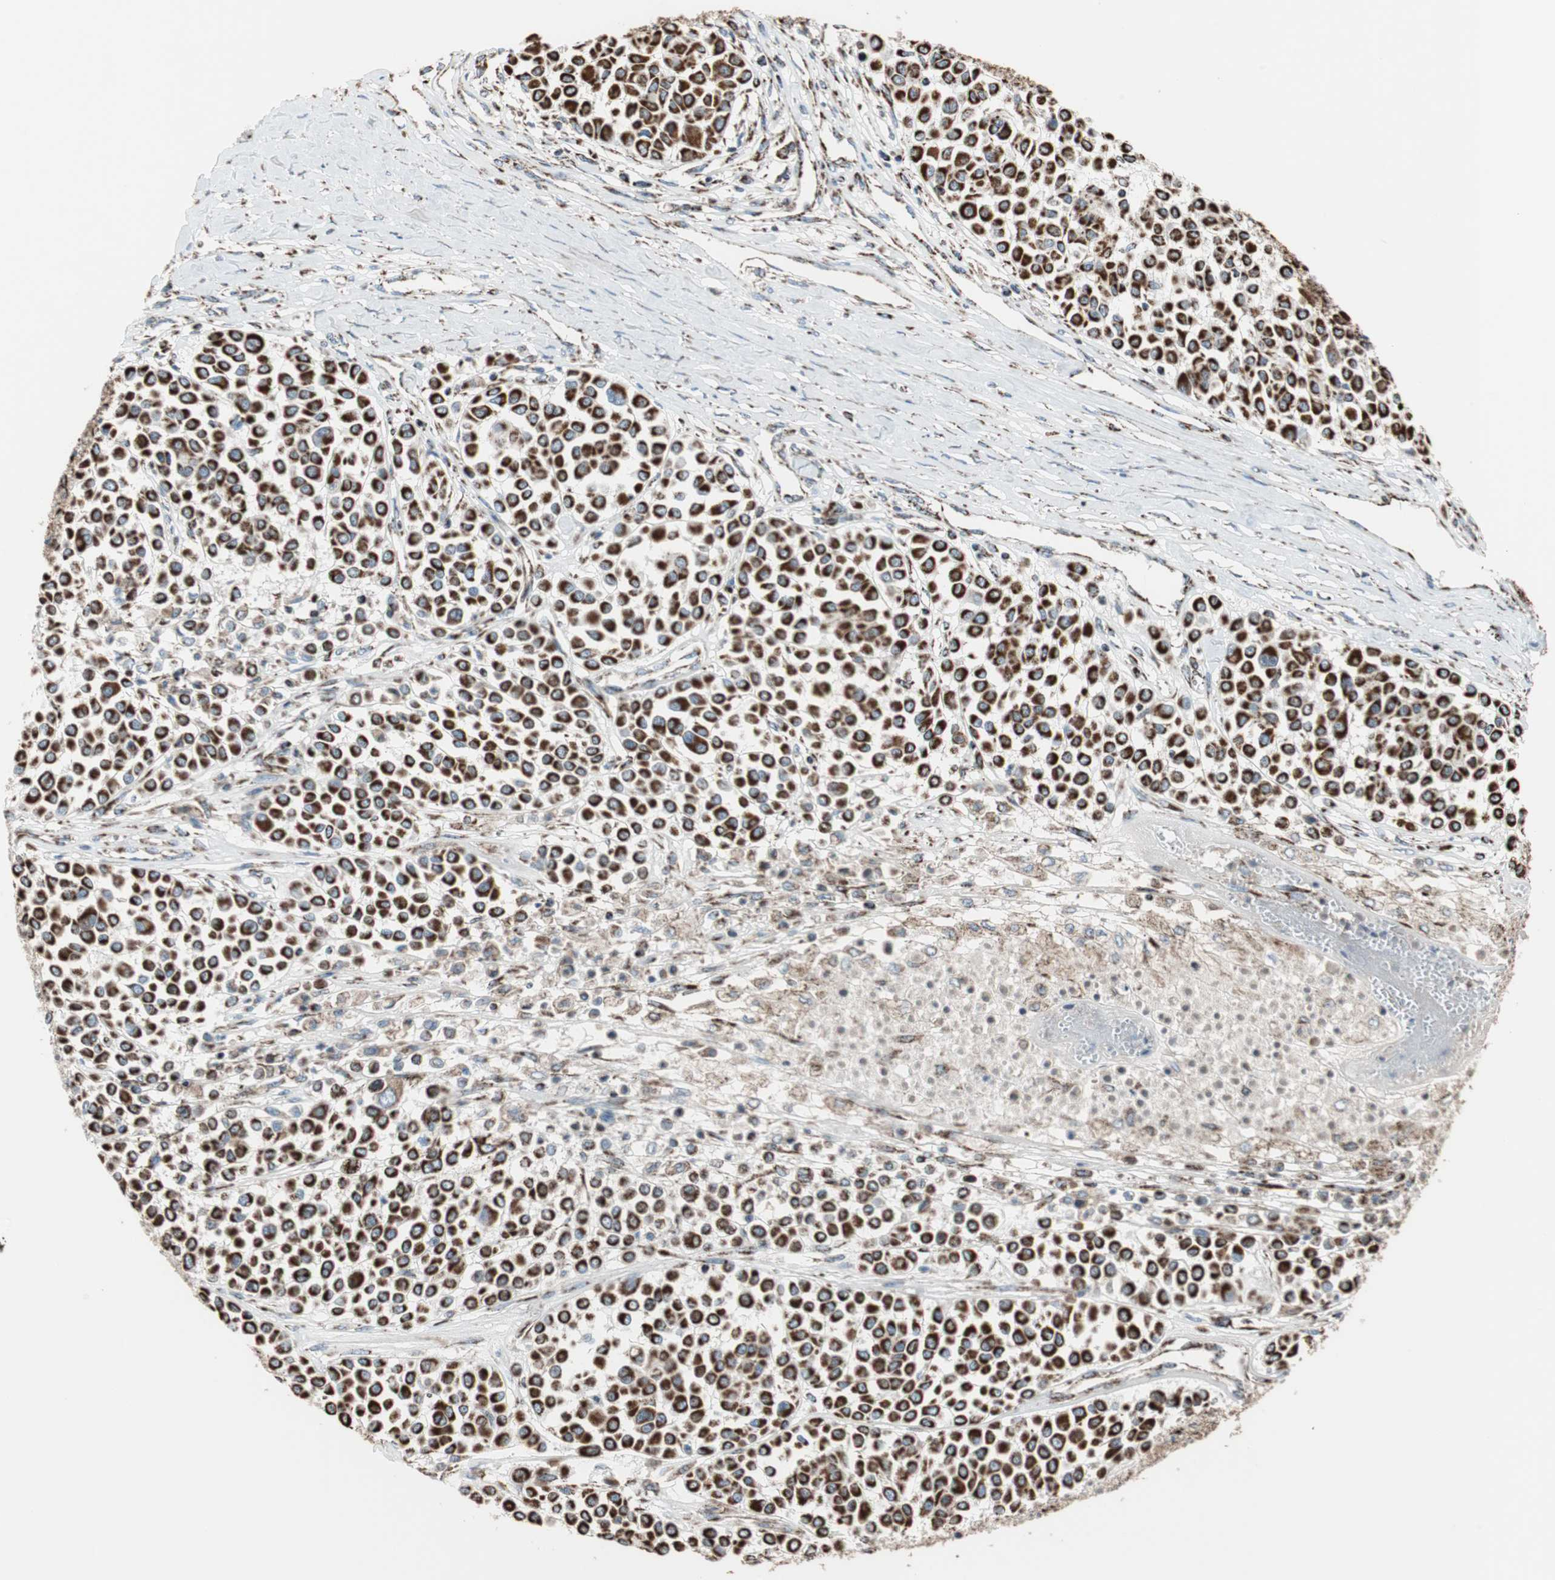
{"staining": {"intensity": "strong", "quantity": ">75%", "location": "cytoplasmic/membranous"}, "tissue": "melanoma", "cell_type": "Tumor cells", "image_type": "cancer", "snomed": [{"axis": "morphology", "description": "Malignant melanoma, Metastatic site"}, {"axis": "topography", "description": "Soft tissue"}], "caption": "An immunohistochemistry (IHC) photomicrograph of tumor tissue is shown. Protein staining in brown labels strong cytoplasmic/membranous positivity in malignant melanoma (metastatic site) within tumor cells. Nuclei are stained in blue.", "gene": "PCSK4", "patient": {"sex": "male", "age": 41}}